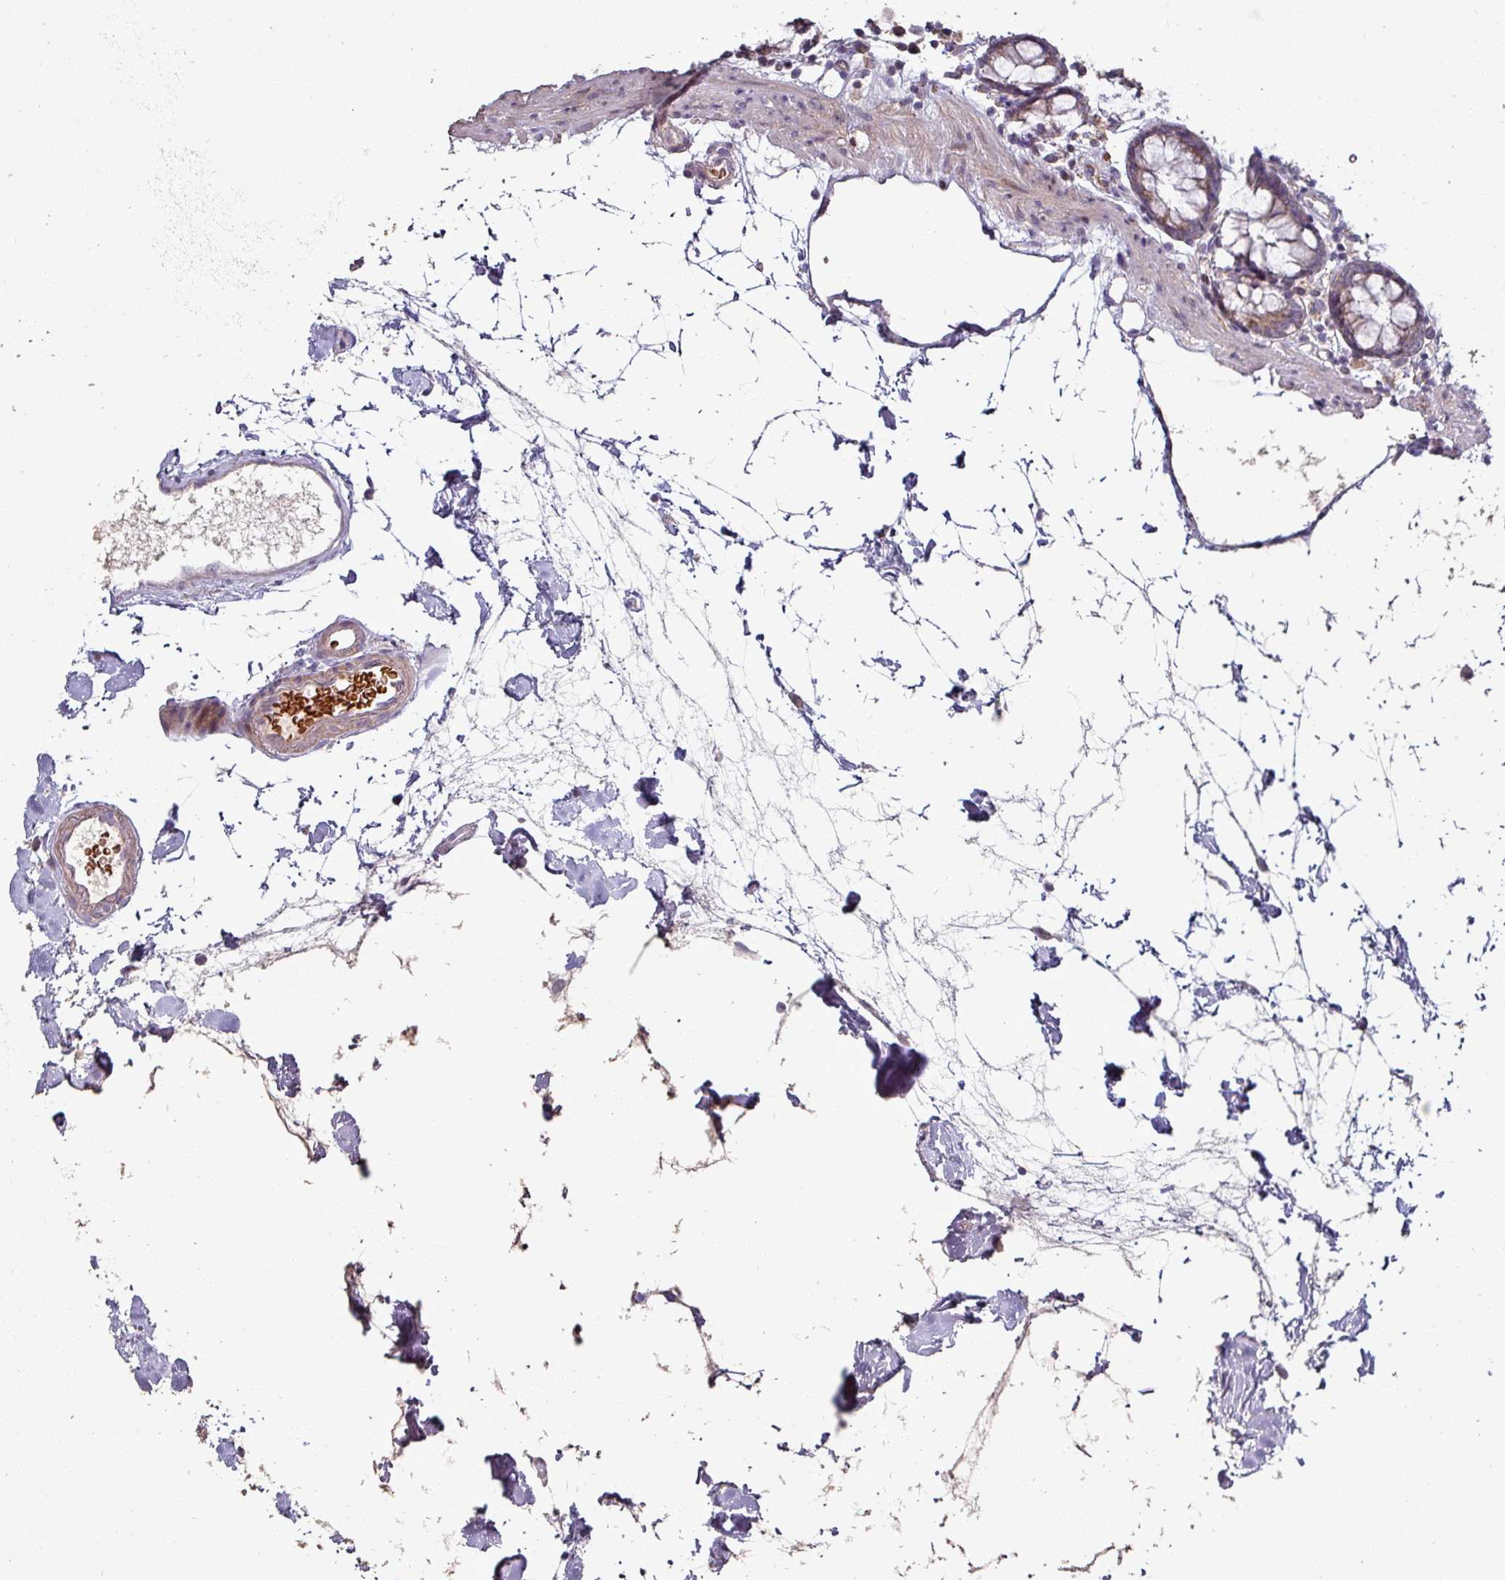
{"staining": {"intensity": "moderate", "quantity": ">75%", "location": "cytoplasmic/membranous"}, "tissue": "colon", "cell_type": "Endothelial cells", "image_type": "normal", "snomed": [{"axis": "morphology", "description": "Normal tissue, NOS"}, {"axis": "topography", "description": "Colon"}], "caption": "Brown immunohistochemical staining in unremarkable human colon exhibits moderate cytoplasmic/membranous expression in about >75% of endothelial cells. Using DAB (3,3'-diaminobenzidine) (brown) and hematoxylin (blue) stains, captured at high magnification using brightfield microscopy.", "gene": "RPL23A", "patient": {"sex": "female", "age": 84}}